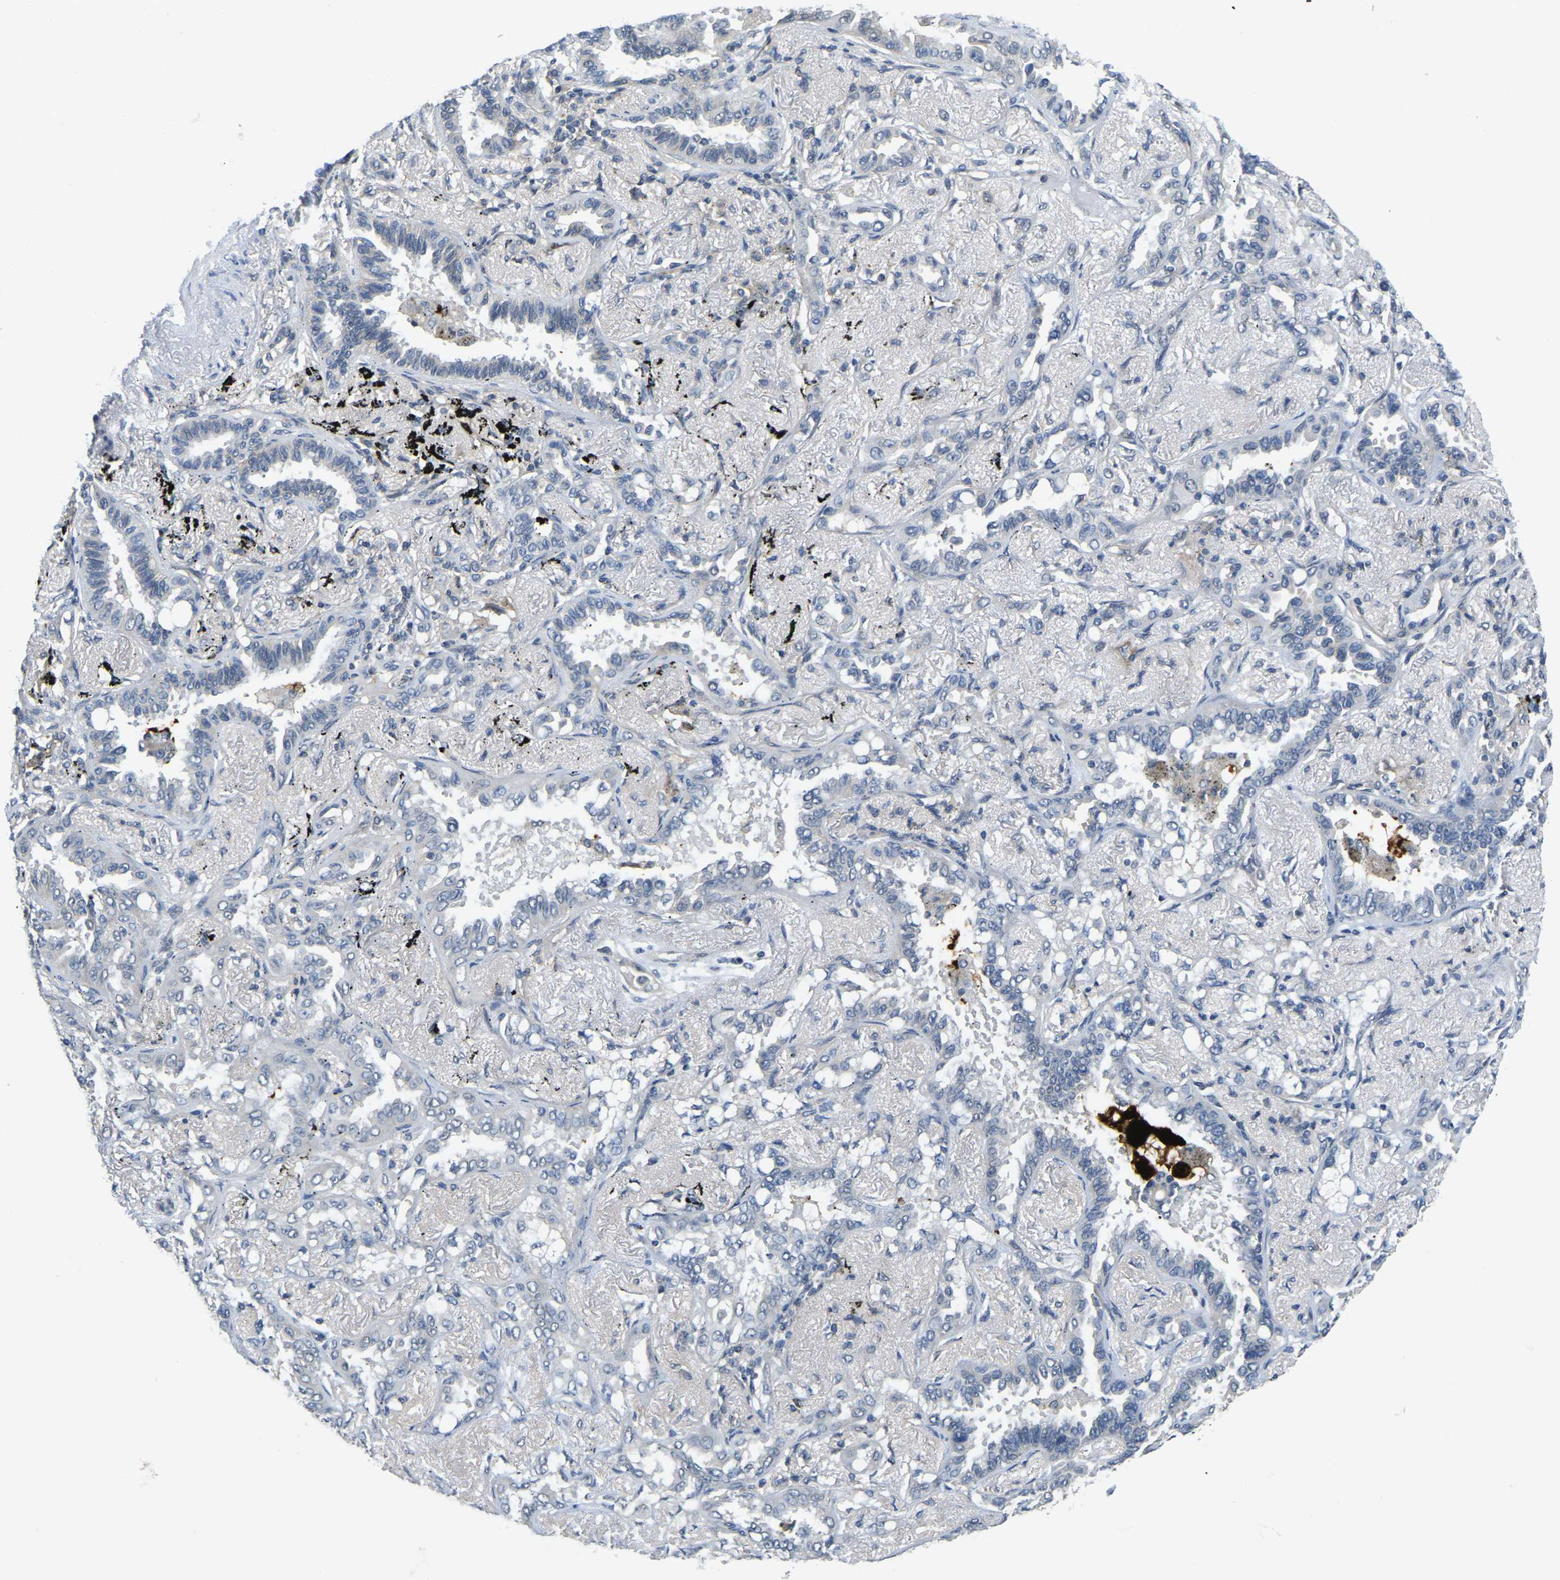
{"staining": {"intensity": "negative", "quantity": "none", "location": "none"}, "tissue": "lung cancer", "cell_type": "Tumor cells", "image_type": "cancer", "snomed": [{"axis": "morphology", "description": "Adenocarcinoma, NOS"}, {"axis": "topography", "description": "Lung"}], "caption": "Lung cancer was stained to show a protein in brown. There is no significant positivity in tumor cells. (DAB IHC visualized using brightfield microscopy, high magnification).", "gene": "AHNAK", "patient": {"sex": "male", "age": 59}}